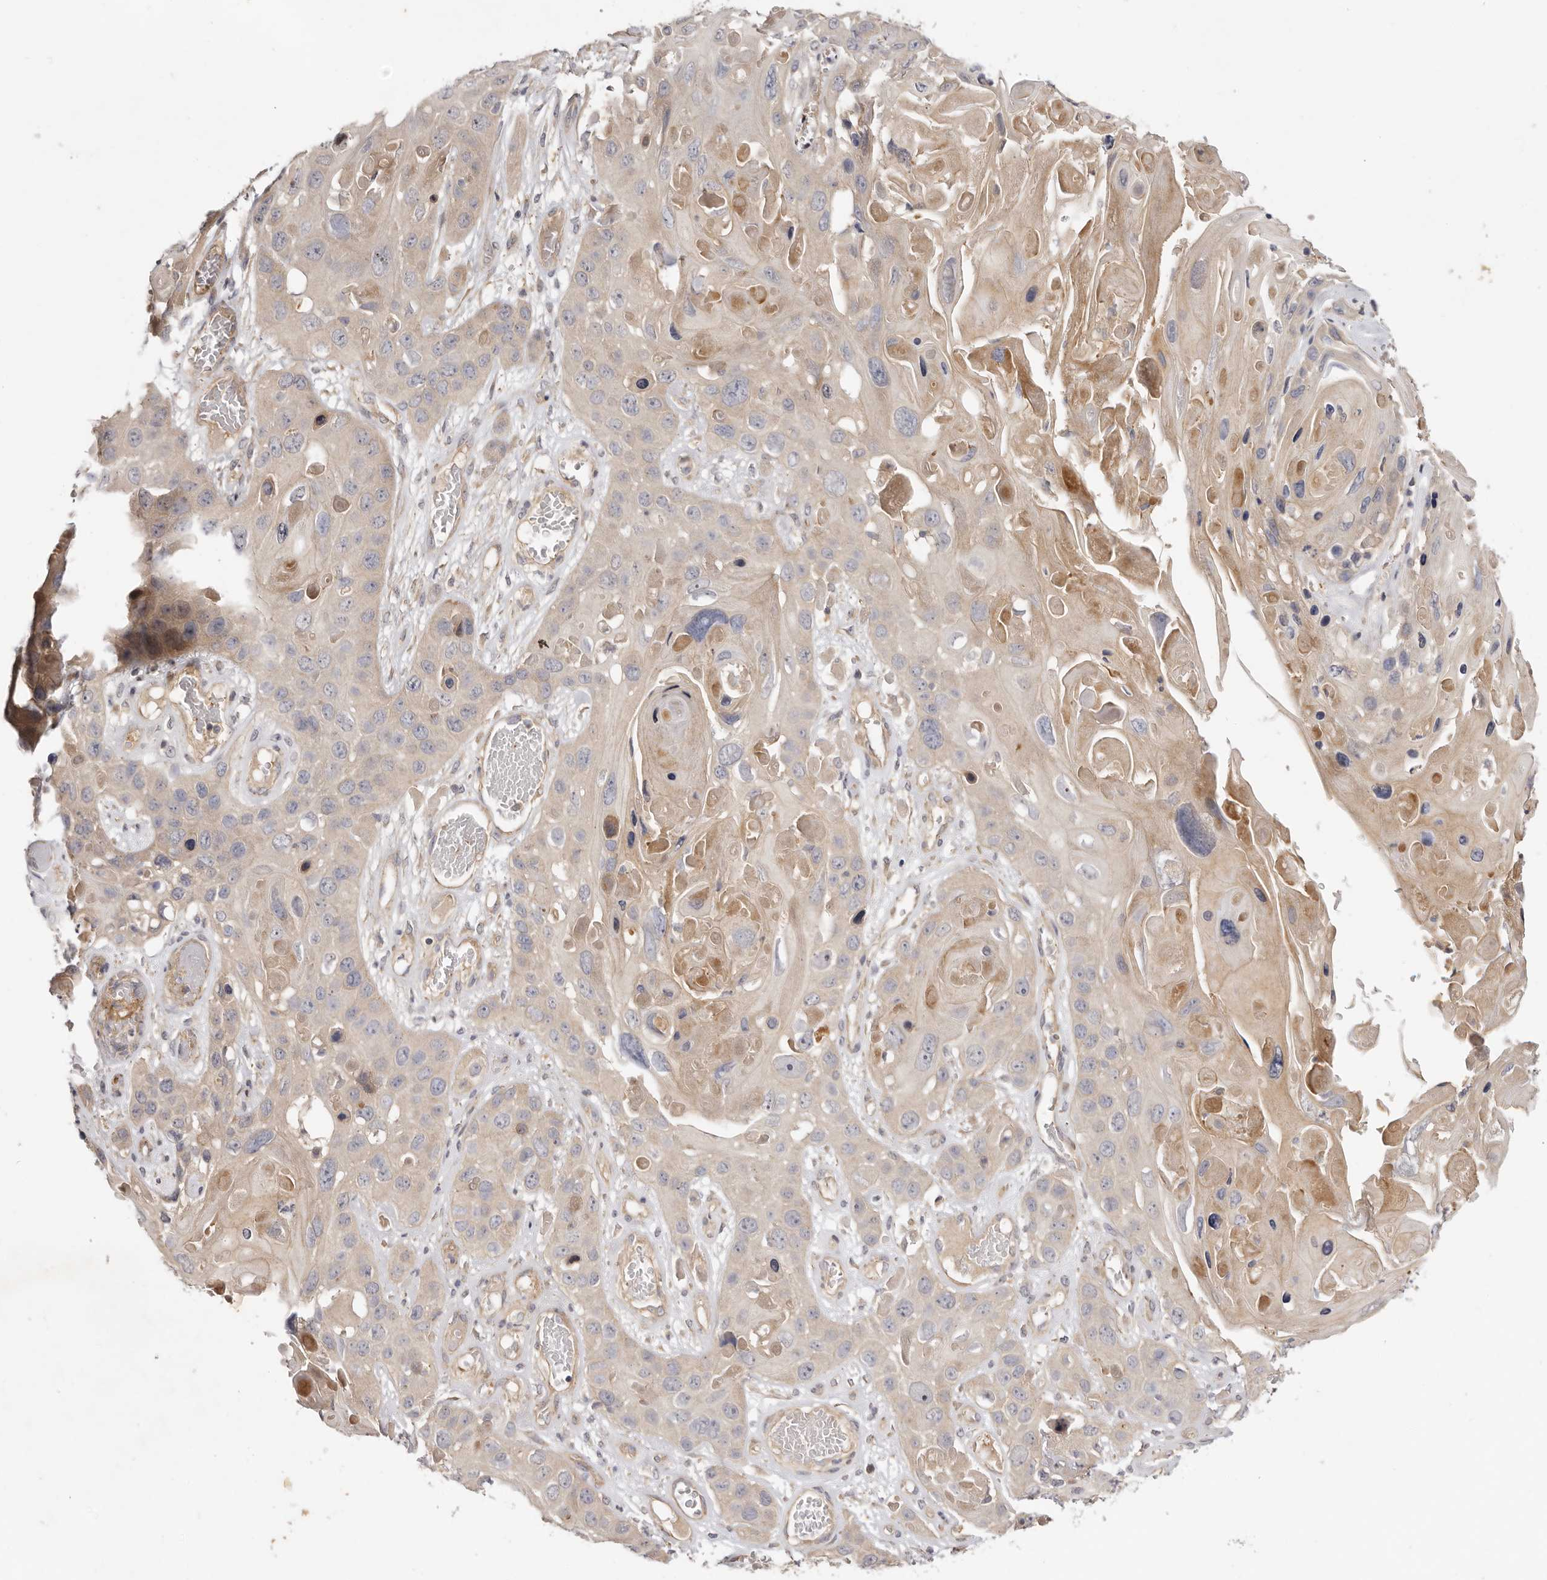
{"staining": {"intensity": "negative", "quantity": "none", "location": "none"}, "tissue": "skin cancer", "cell_type": "Tumor cells", "image_type": "cancer", "snomed": [{"axis": "morphology", "description": "Squamous cell carcinoma, NOS"}, {"axis": "topography", "description": "Skin"}], "caption": "This is an immunohistochemistry (IHC) micrograph of skin cancer. There is no staining in tumor cells.", "gene": "ADAMTS9", "patient": {"sex": "male", "age": 55}}